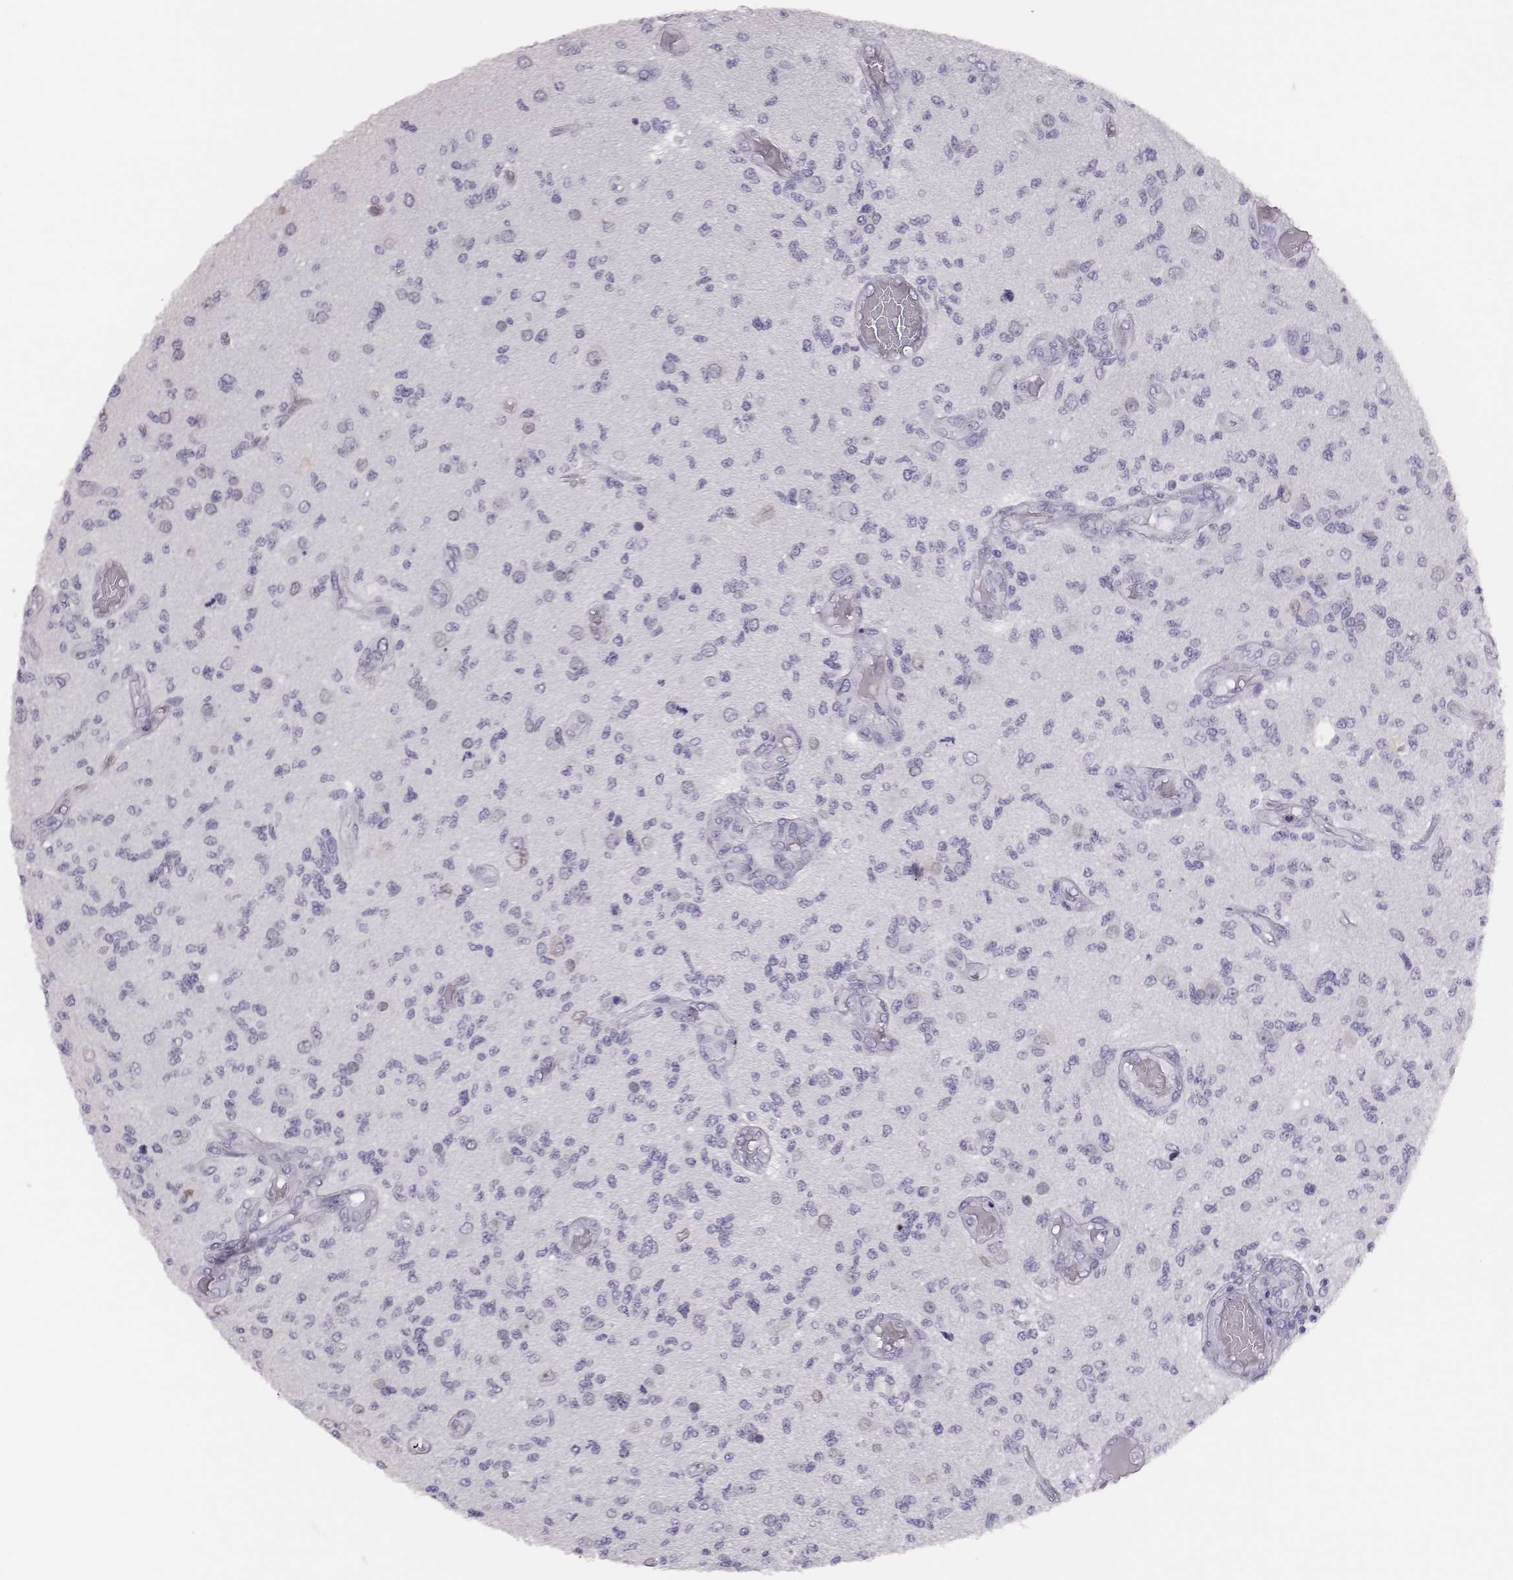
{"staining": {"intensity": "negative", "quantity": "none", "location": "none"}, "tissue": "glioma", "cell_type": "Tumor cells", "image_type": "cancer", "snomed": [{"axis": "morphology", "description": "Glioma, malignant, High grade"}, {"axis": "topography", "description": "Brain"}], "caption": "The image shows no staining of tumor cells in high-grade glioma (malignant).", "gene": "H1-6", "patient": {"sex": "female", "age": 63}}